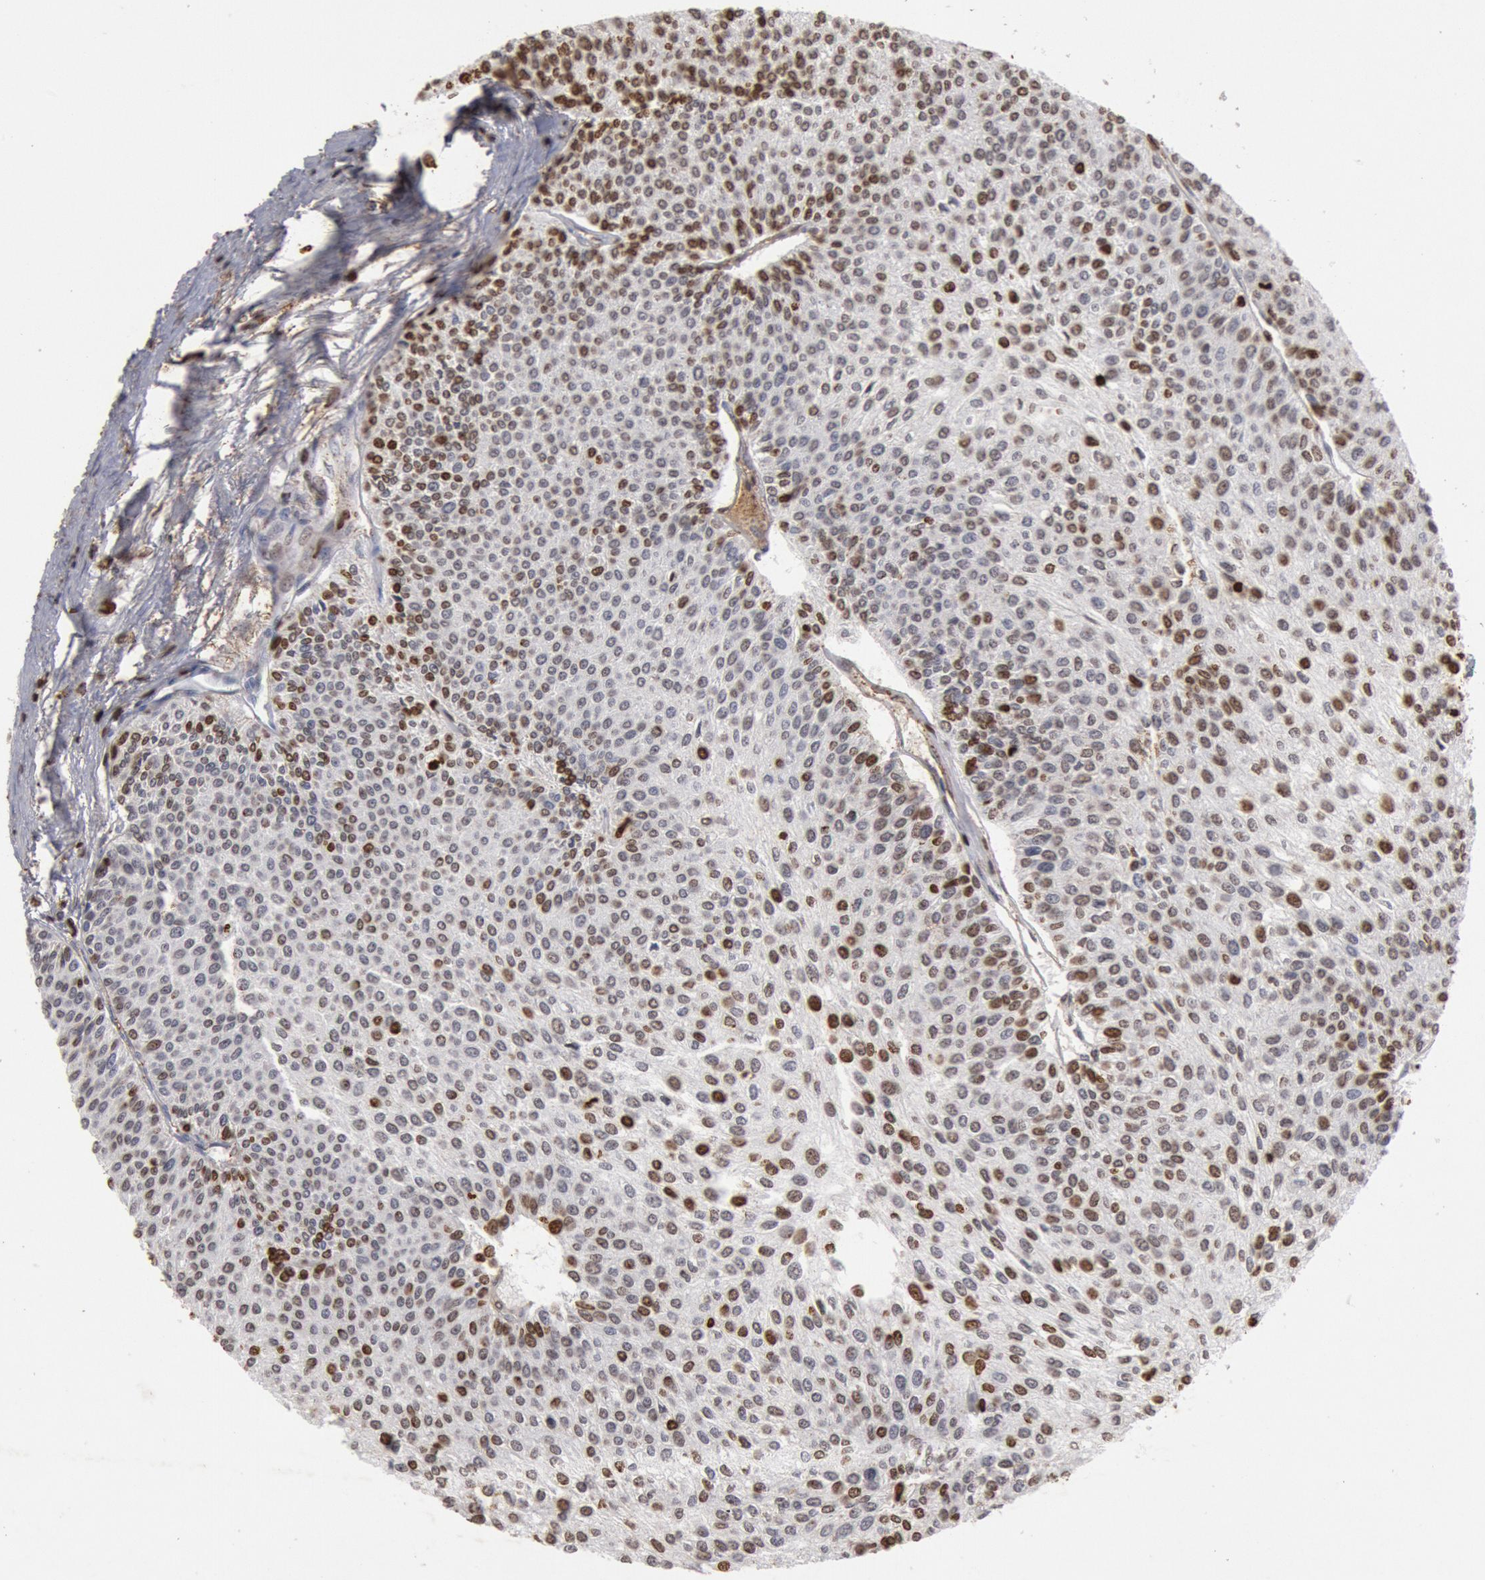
{"staining": {"intensity": "strong", "quantity": ">75%", "location": "nuclear"}, "tissue": "urothelial cancer", "cell_type": "Tumor cells", "image_type": "cancer", "snomed": [{"axis": "morphology", "description": "Urothelial carcinoma, Low grade"}, {"axis": "topography", "description": "Urinary bladder"}], "caption": "Low-grade urothelial carcinoma stained with DAB (3,3'-diaminobenzidine) IHC demonstrates high levels of strong nuclear expression in approximately >75% of tumor cells.", "gene": "FOXA2", "patient": {"sex": "female", "age": 73}}